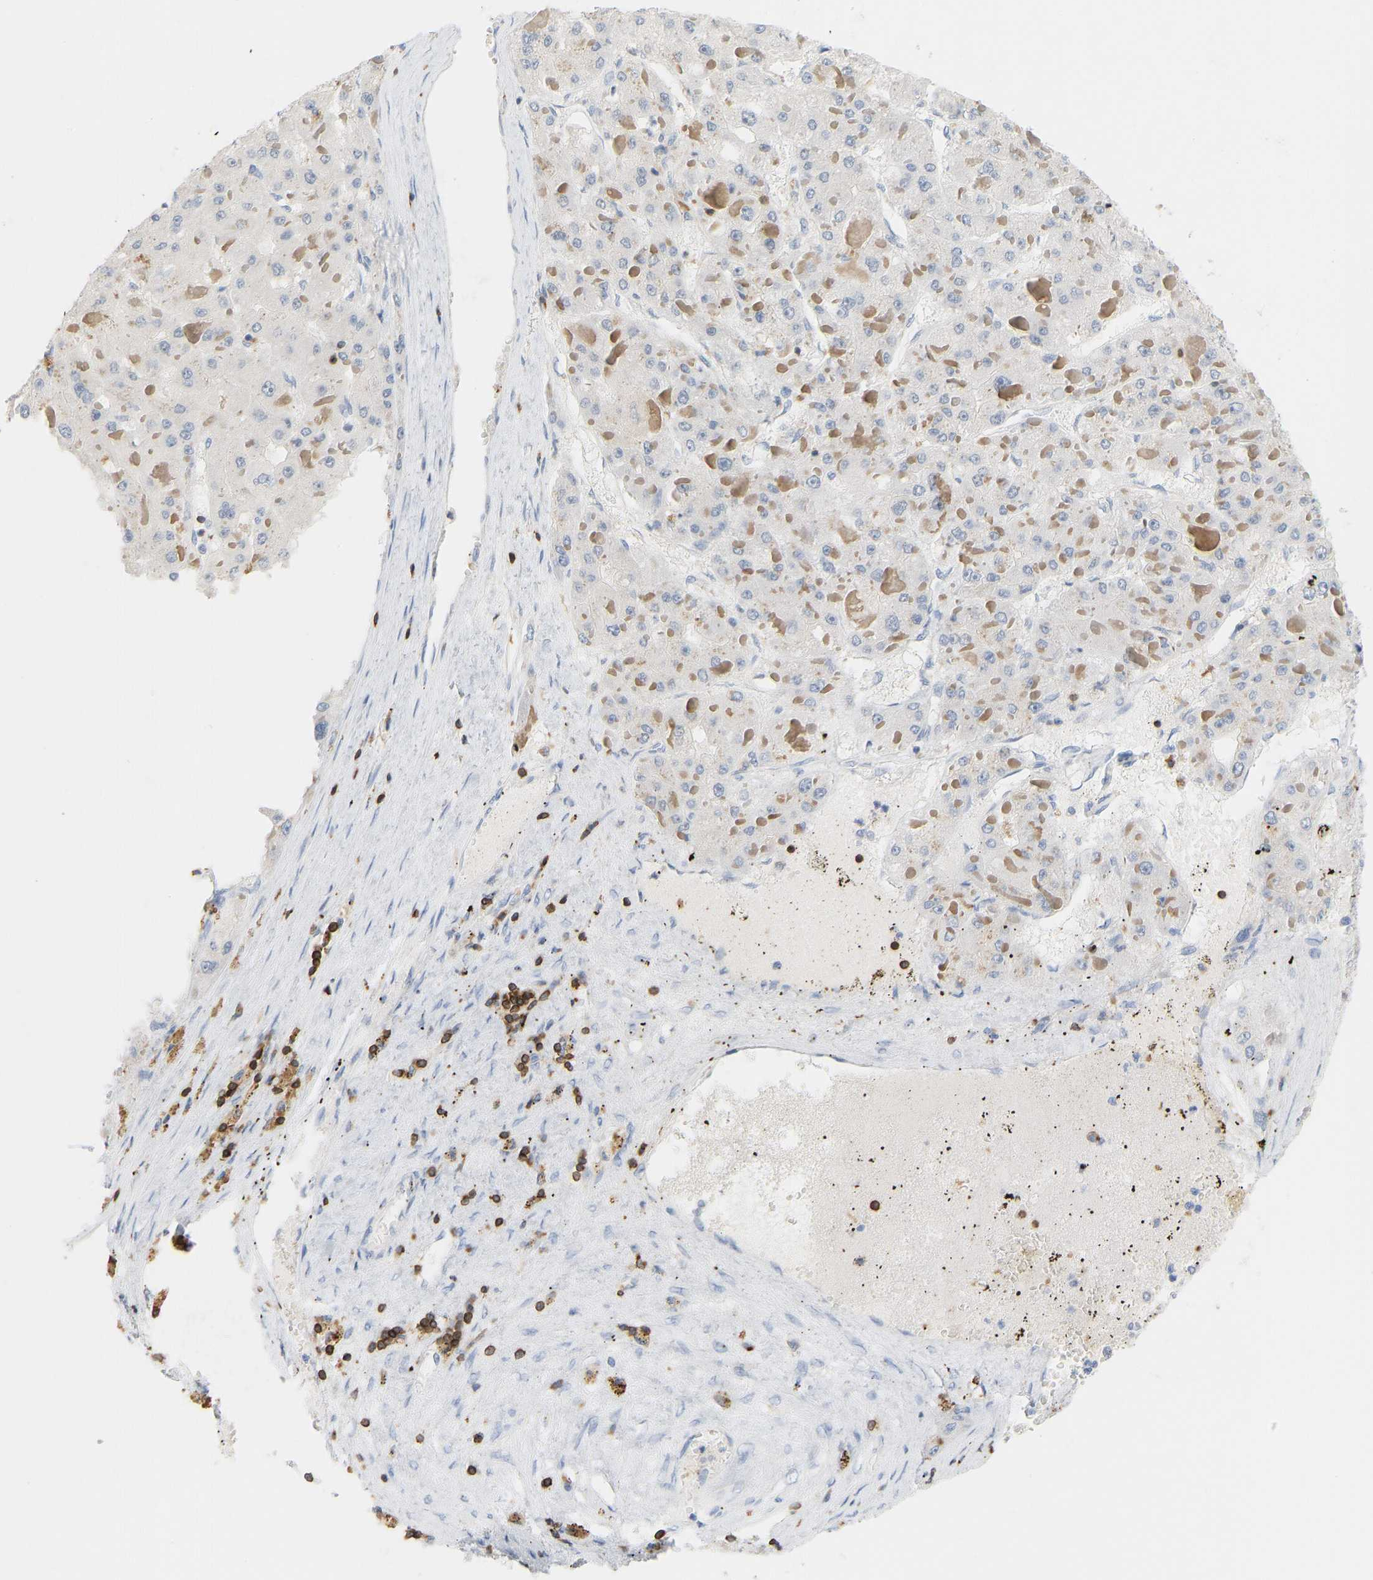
{"staining": {"intensity": "negative", "quantity": "none", "location": "none"}, "tissue": "liver cancer", "cell_type": "Tumor cells", "image_type": "cancer", "snomed": [{"axis": "morphology", "description": "Carcinoma, Hepatocellular, NOS"}, {"axis": "topography", "description": "Liver"}], "caption": "IHC micrograph of human hepatocellular carcinoma (liver) stained for a protein (brown), which demonstrates no positivity in tumor cells.", "gene": "EVL", "patient": {"sex": "female", "age": 73}}